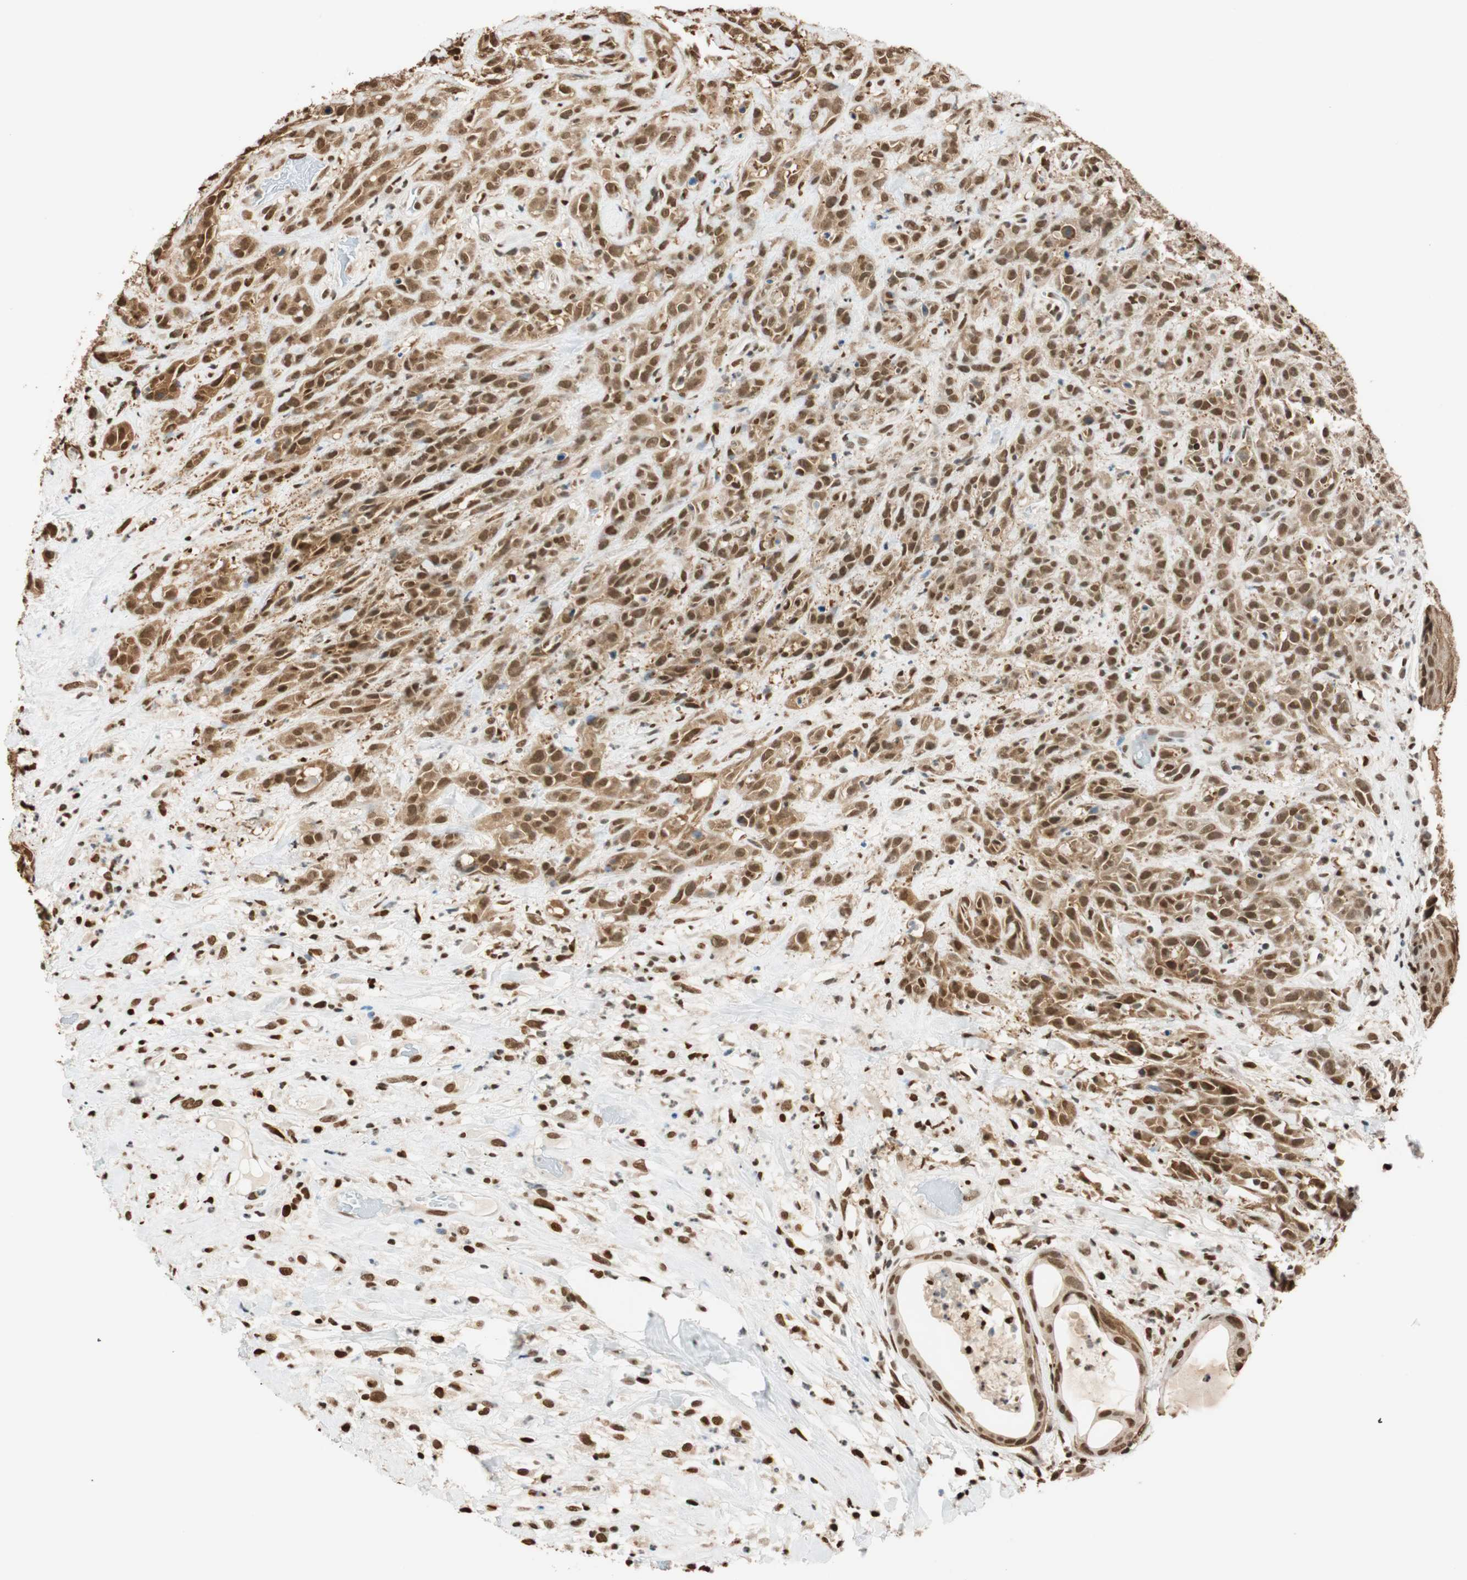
{"staining": {"intensity": "moderate", "quantity": ">75%", "location": "cytoplasmic/membranous,nuclear"}, "tissue": "head and neck cancer", "cell_type": "Tumor cells", "image_type": "cancer", "snomed": [{"axis": "morphology", "description": "Necrosis, NOS"}, {"axis": "morphology", "description": "Neoplasm, malignant, NOS"}, {"axis": "topography", "description": "Salivary gland"}, {"axis": "topography", "description": "Head-Neck"}], "caption": "Head and neck neoplasm (malignant) stained with DAB immunohistochemistry exhibits medium levels of moderate cytoplasmic/membranous and nuclear staining in approximately >75% of tumor cells. (Brightfield microscopy of DAB IHC at high magnification).", "gene": "FANCG", "patient": {"sex": "male", "age": 43}}